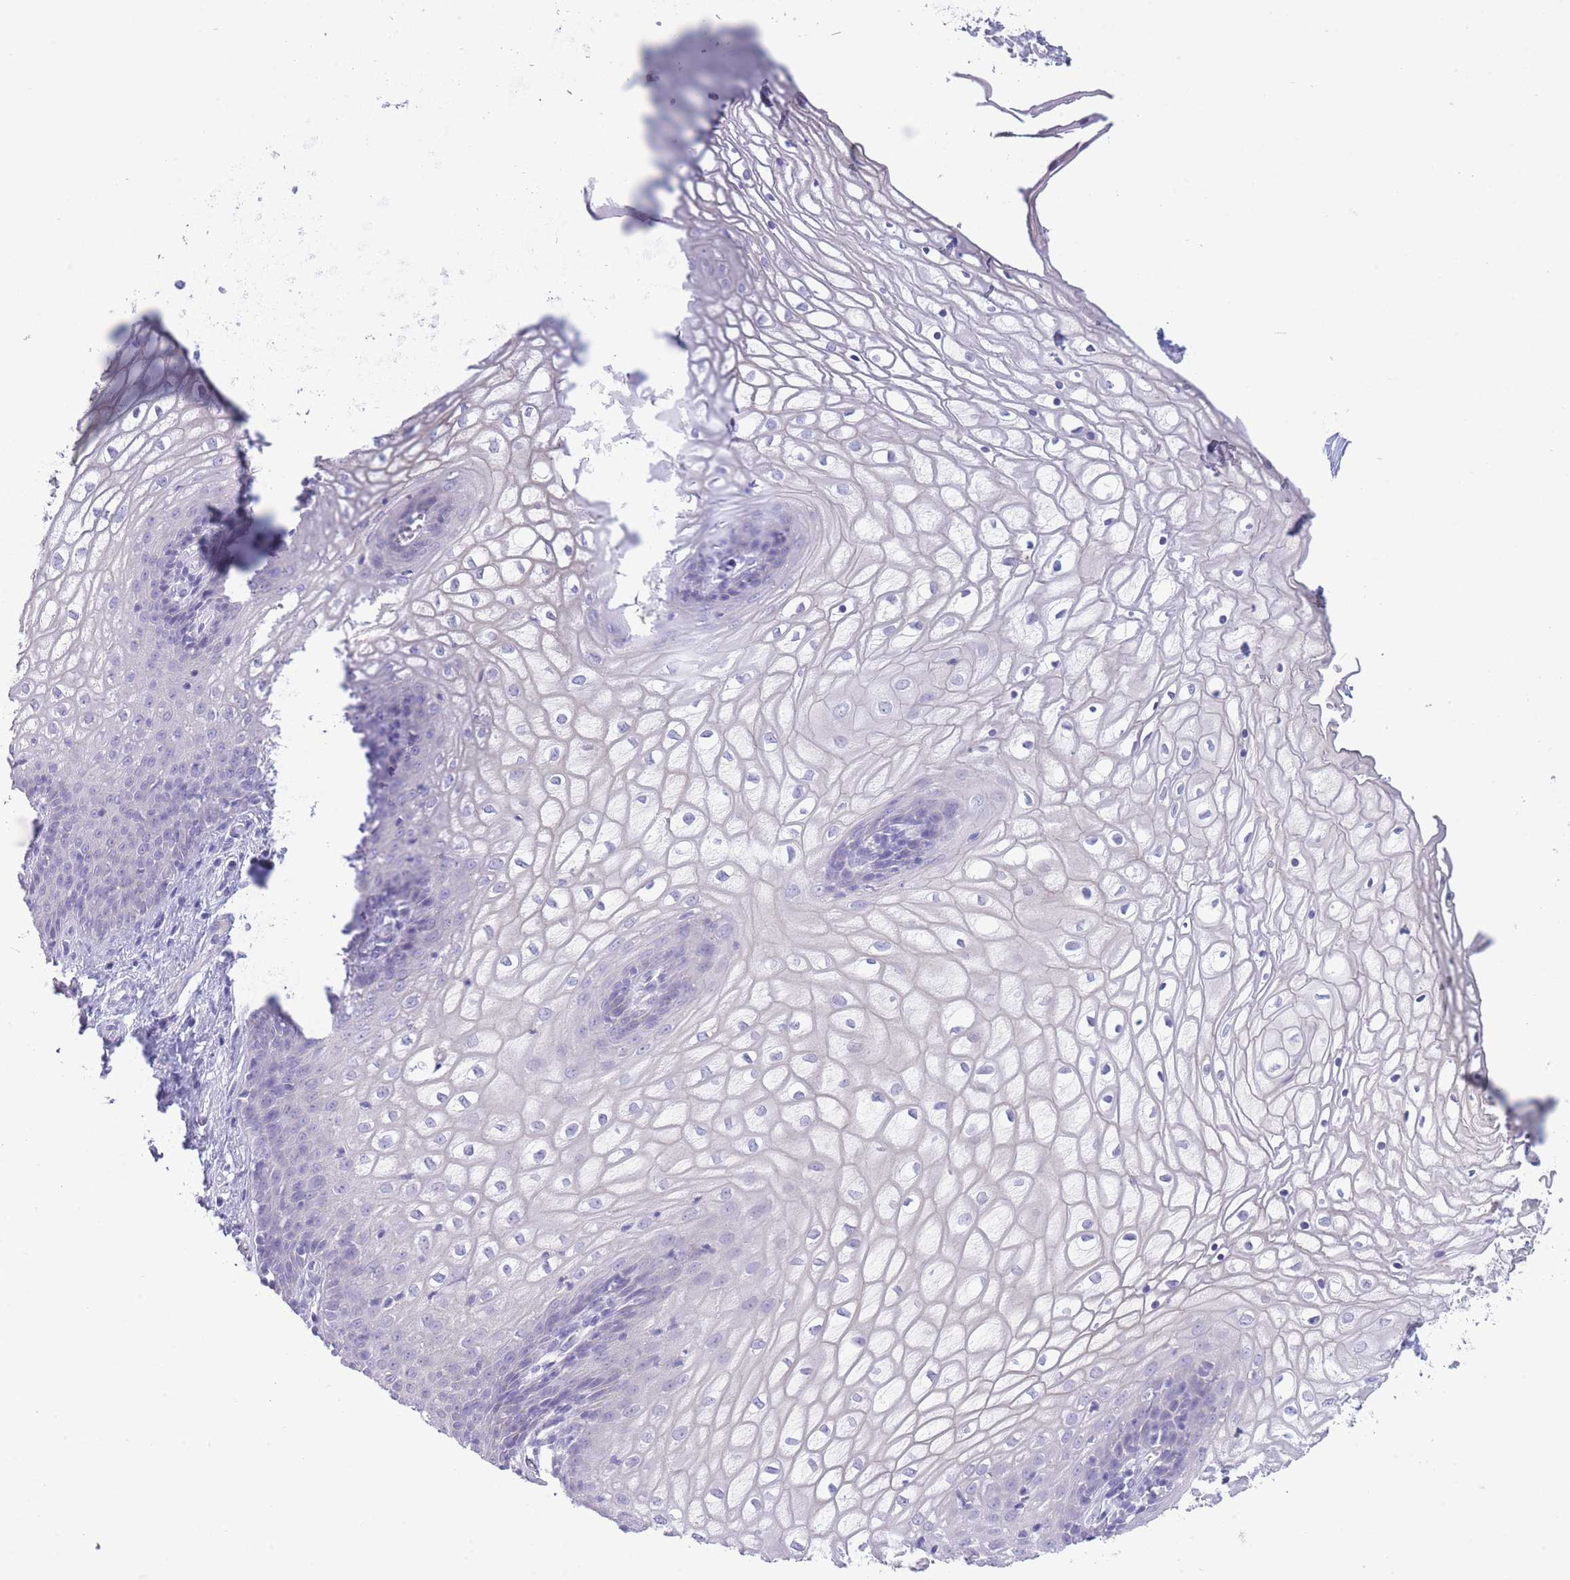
{"staining": {"intensity": "negative", "quantity": "none", "location": "none"}, "tissue": "vagina", "cell_type": "Squamous epithelial cells", "image_type": "normal", "snomed": [{"axis": "morphology", "description": "Normal tissue, NOS"}, {"axis": "topography", "description": "Vagina"}], "caption": "Micrograph shows no significant protein positivity in squamous epithelial cells of normal vagina. The staining is performed using DAB (3,3'-diaminobenzidine) brown chromogen with nuclei counter-stained in using hematoxylin.", "gene": "ASAP3", "patient": {"sex": "female", "age": 34}}